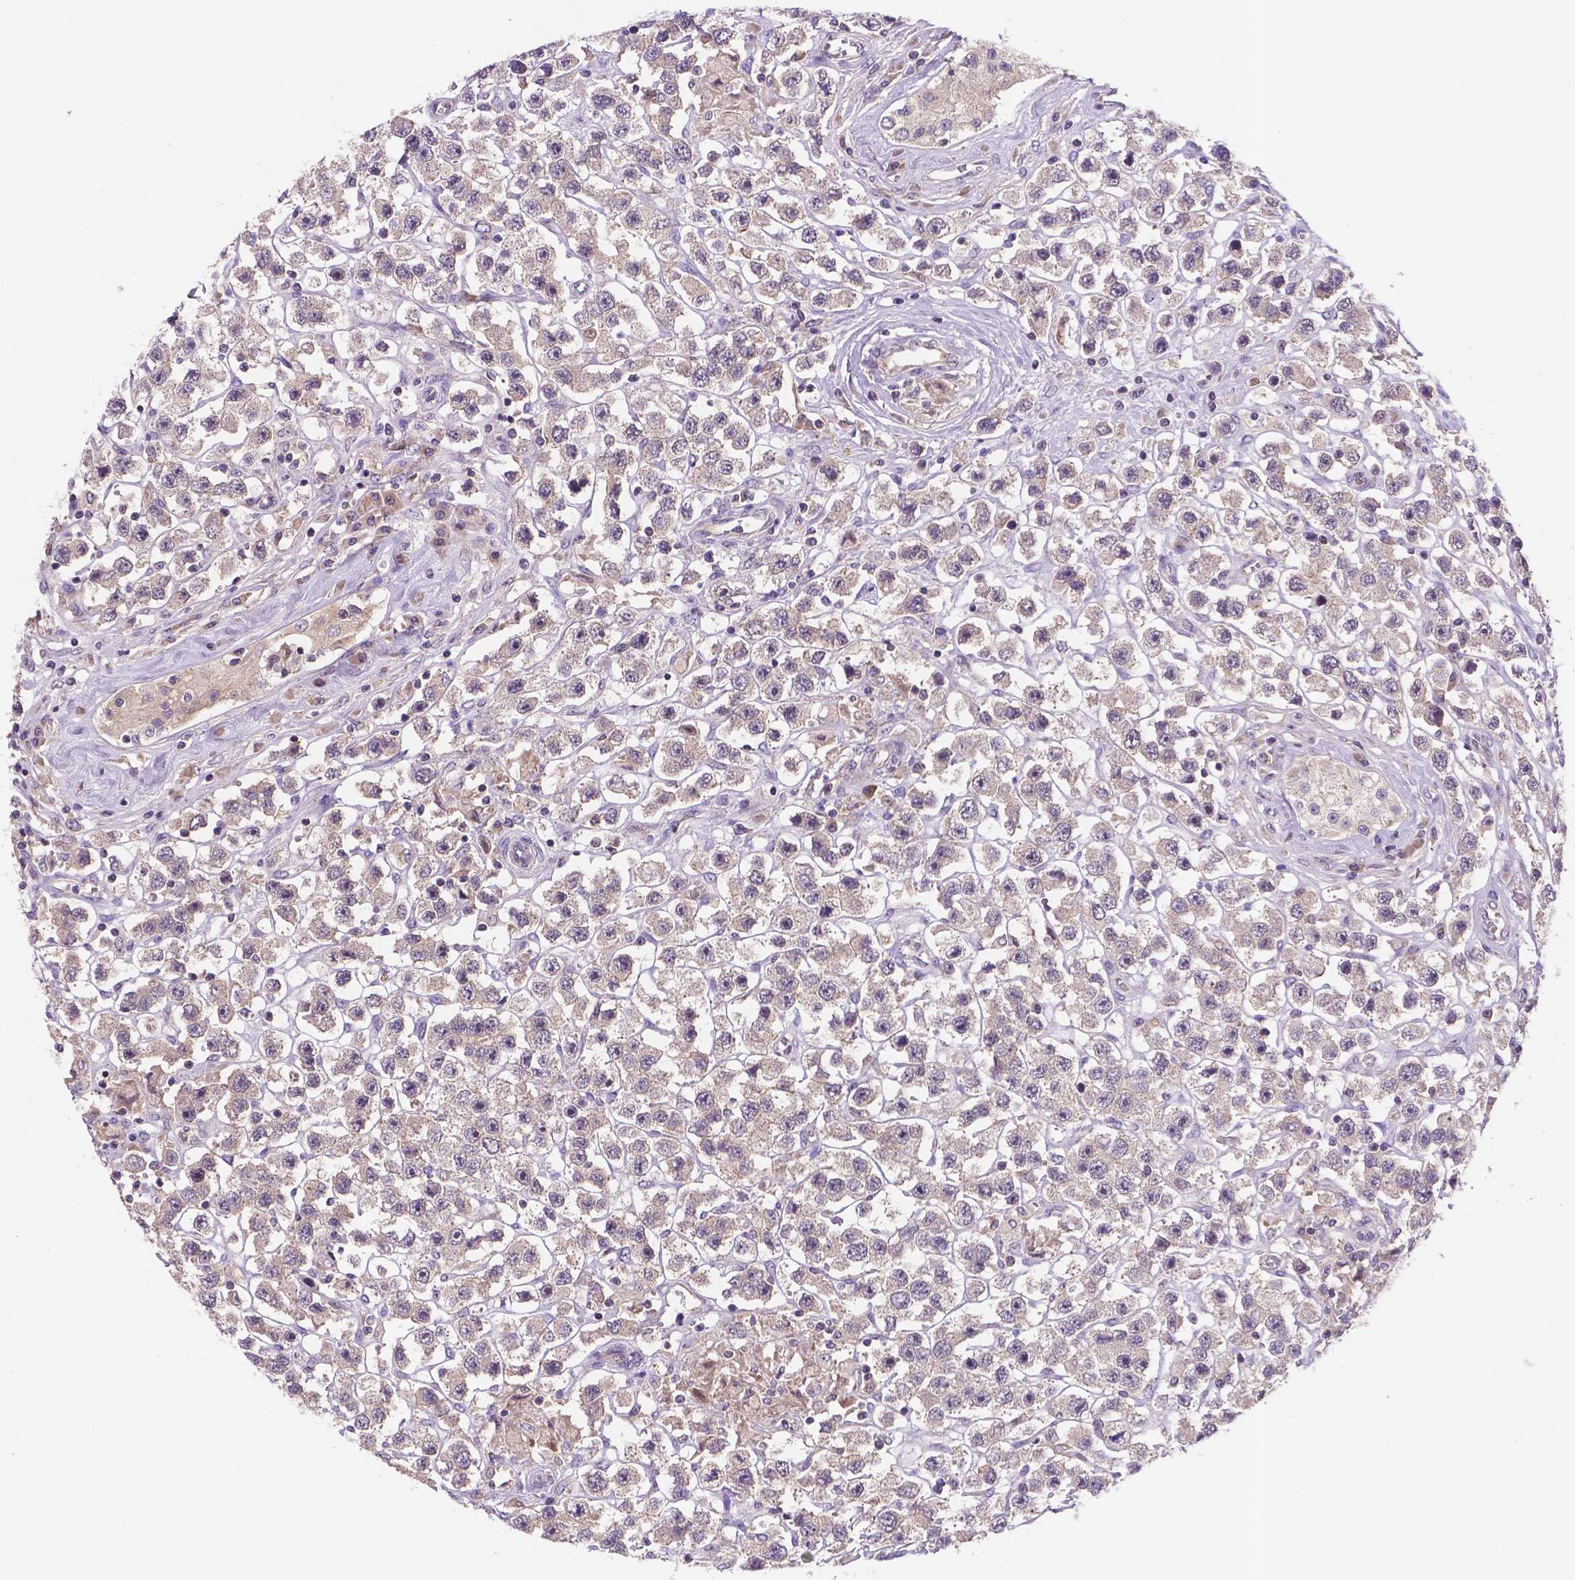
{"staining": {"intensity": "weak", "quantity": ">75%", "location": "cytoplasmic/membranous"}, "tissue": "testis cancer", "cell_type": "Tumor cells", "image_type": "cancer", "snomed": [{"axis": "morphology", "description": "Seminoma, NOS"}, {"axis": "topography", "description": "Testis"}], "caption": "The image displays staining of seminoma (testis), revealing weak cytoplasmic/membranous protein staining (brown color) within tumor cells.", "gene": "TM4SF20", "patient": {"sex": "male", "age": 45}}